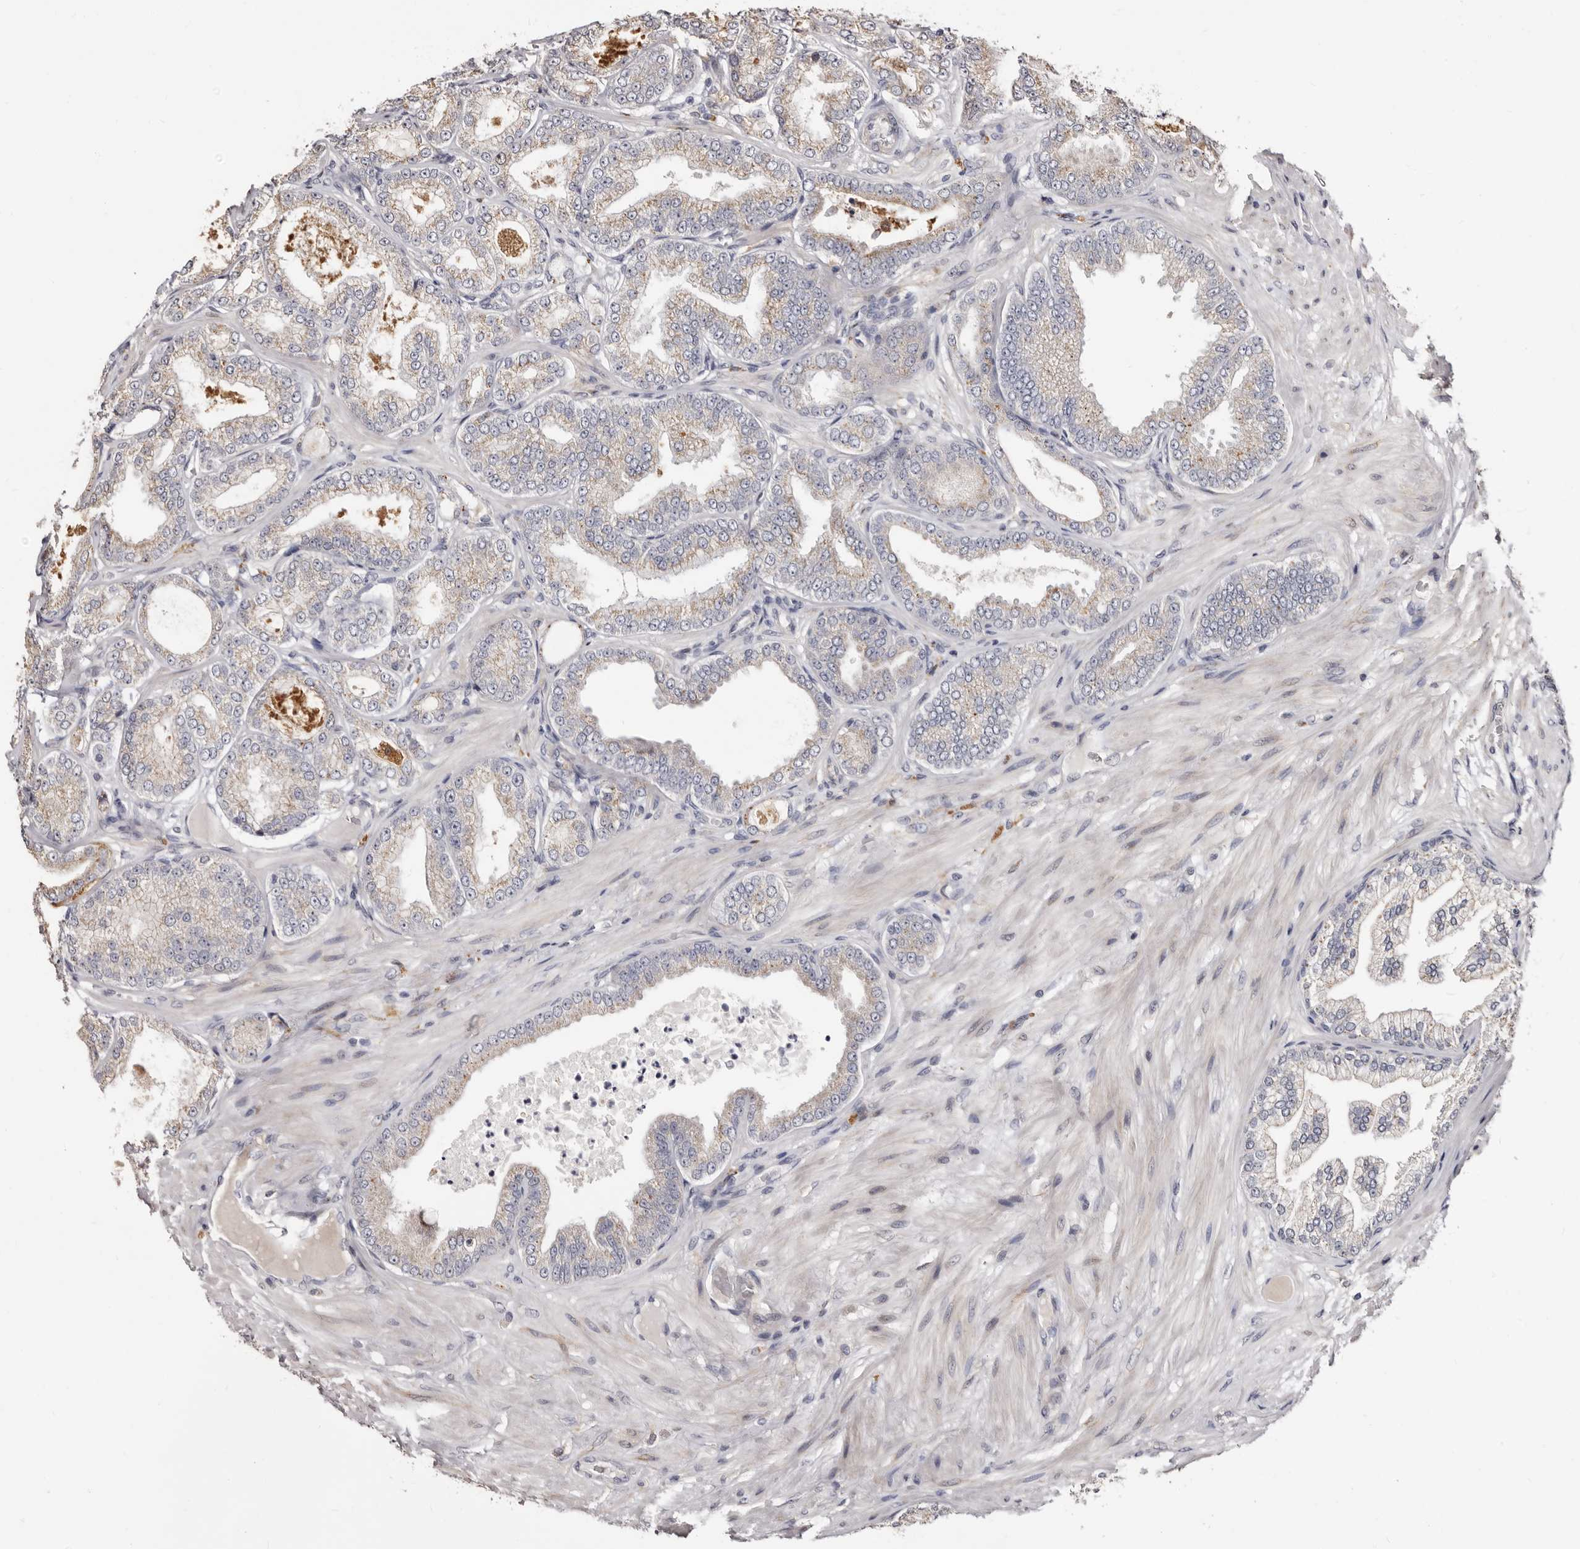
{"staining": {"intensity": "weak", "quantity": "<25%", "location": "cytoplasmic/membranous"}, "tissue": "prostate cancer", "cell_type": "Tumor cells", "image_type": "cancer", "snomed": [{"axis": "morphology", "description": "Adenocarcinoma, Low grade"}, {"axis": "topography", "description": "Prostate"}], "caption": "This is an IHC histopathology image of human prostate cancer (low-grade adenocarcinoma). There is no positivity in tumor cells.", "gene": "PTAFR", "patient": {"sex": "male", "age": 63}}